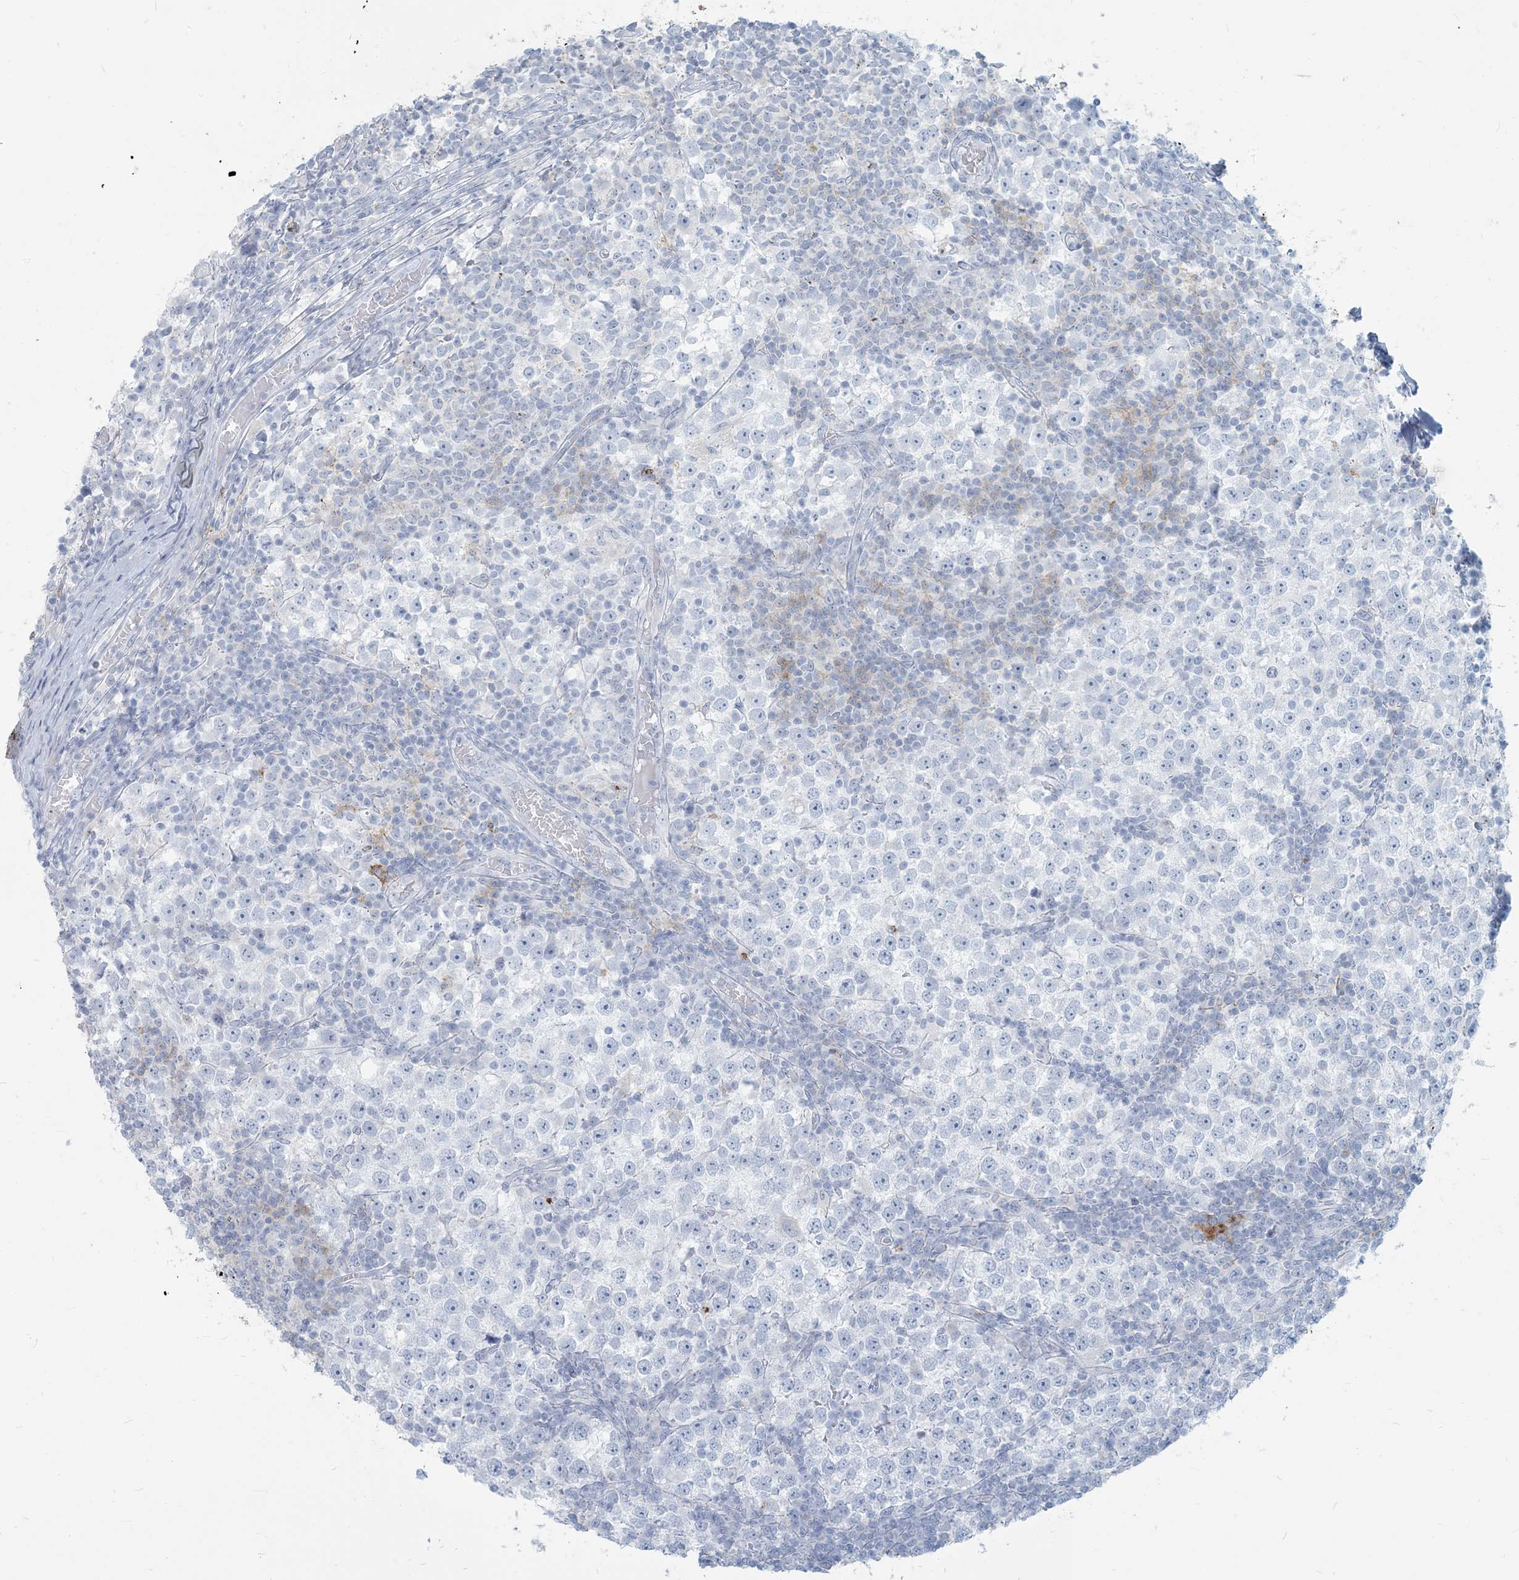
{"staining": {"intensity": "negative", "quantity": "none", "location": "none"}, "tissue": "testis cancer", "cell_type": "Tumor cells", "image_type": "cancer", "snomed": [{"axis": "morphology", "description": "Seminoma, NOS"}, {"axis": "topography", "description": "Testis"}], "caption": "Immunohistochemical staining of human seminoma (testis) displays no significant expression in tumor cells.", "gene": "HLA-DRB1", "patient": {"sex": "male", "age": 65}}